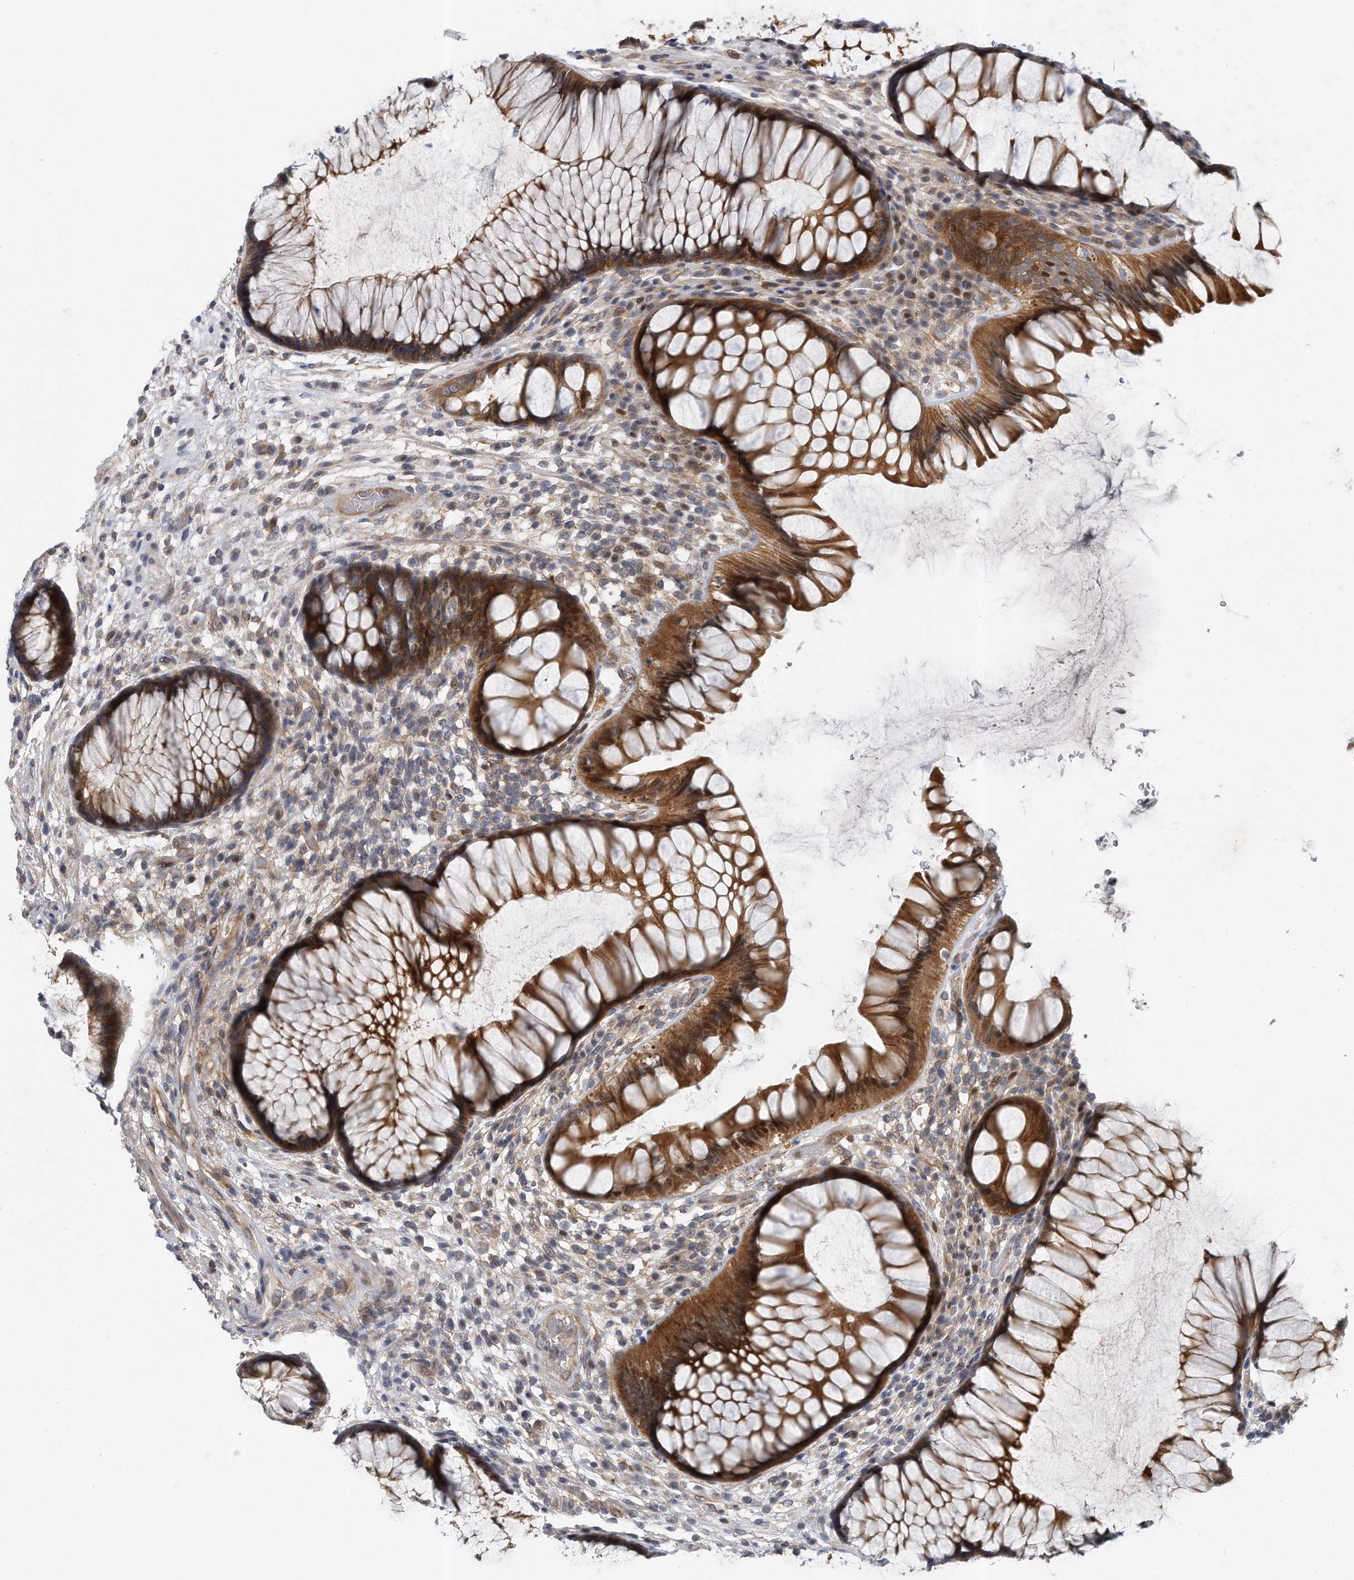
{"staining": {"intensity": "strong", "quantity": ">75%", "location": "cytoplasmic/membranous"}, "tissue": "rectum", "cell_type": "Glandular cells", "image_type": "normal", "snomed": [{"axis": "morphology", "description": "Normal tissue, NOS"}, {"axis": "topography", "description": "Rectum"}], "caption": "Immunohistochemistry micrograph of normal rectum stained for a protein (brown), which reveals high levels of strong cytoplasmic/membranous positivity in approximately >75% of glandular cells.", "gene": "PCDH8", "patient": {"sex": "male", "age": 51}}